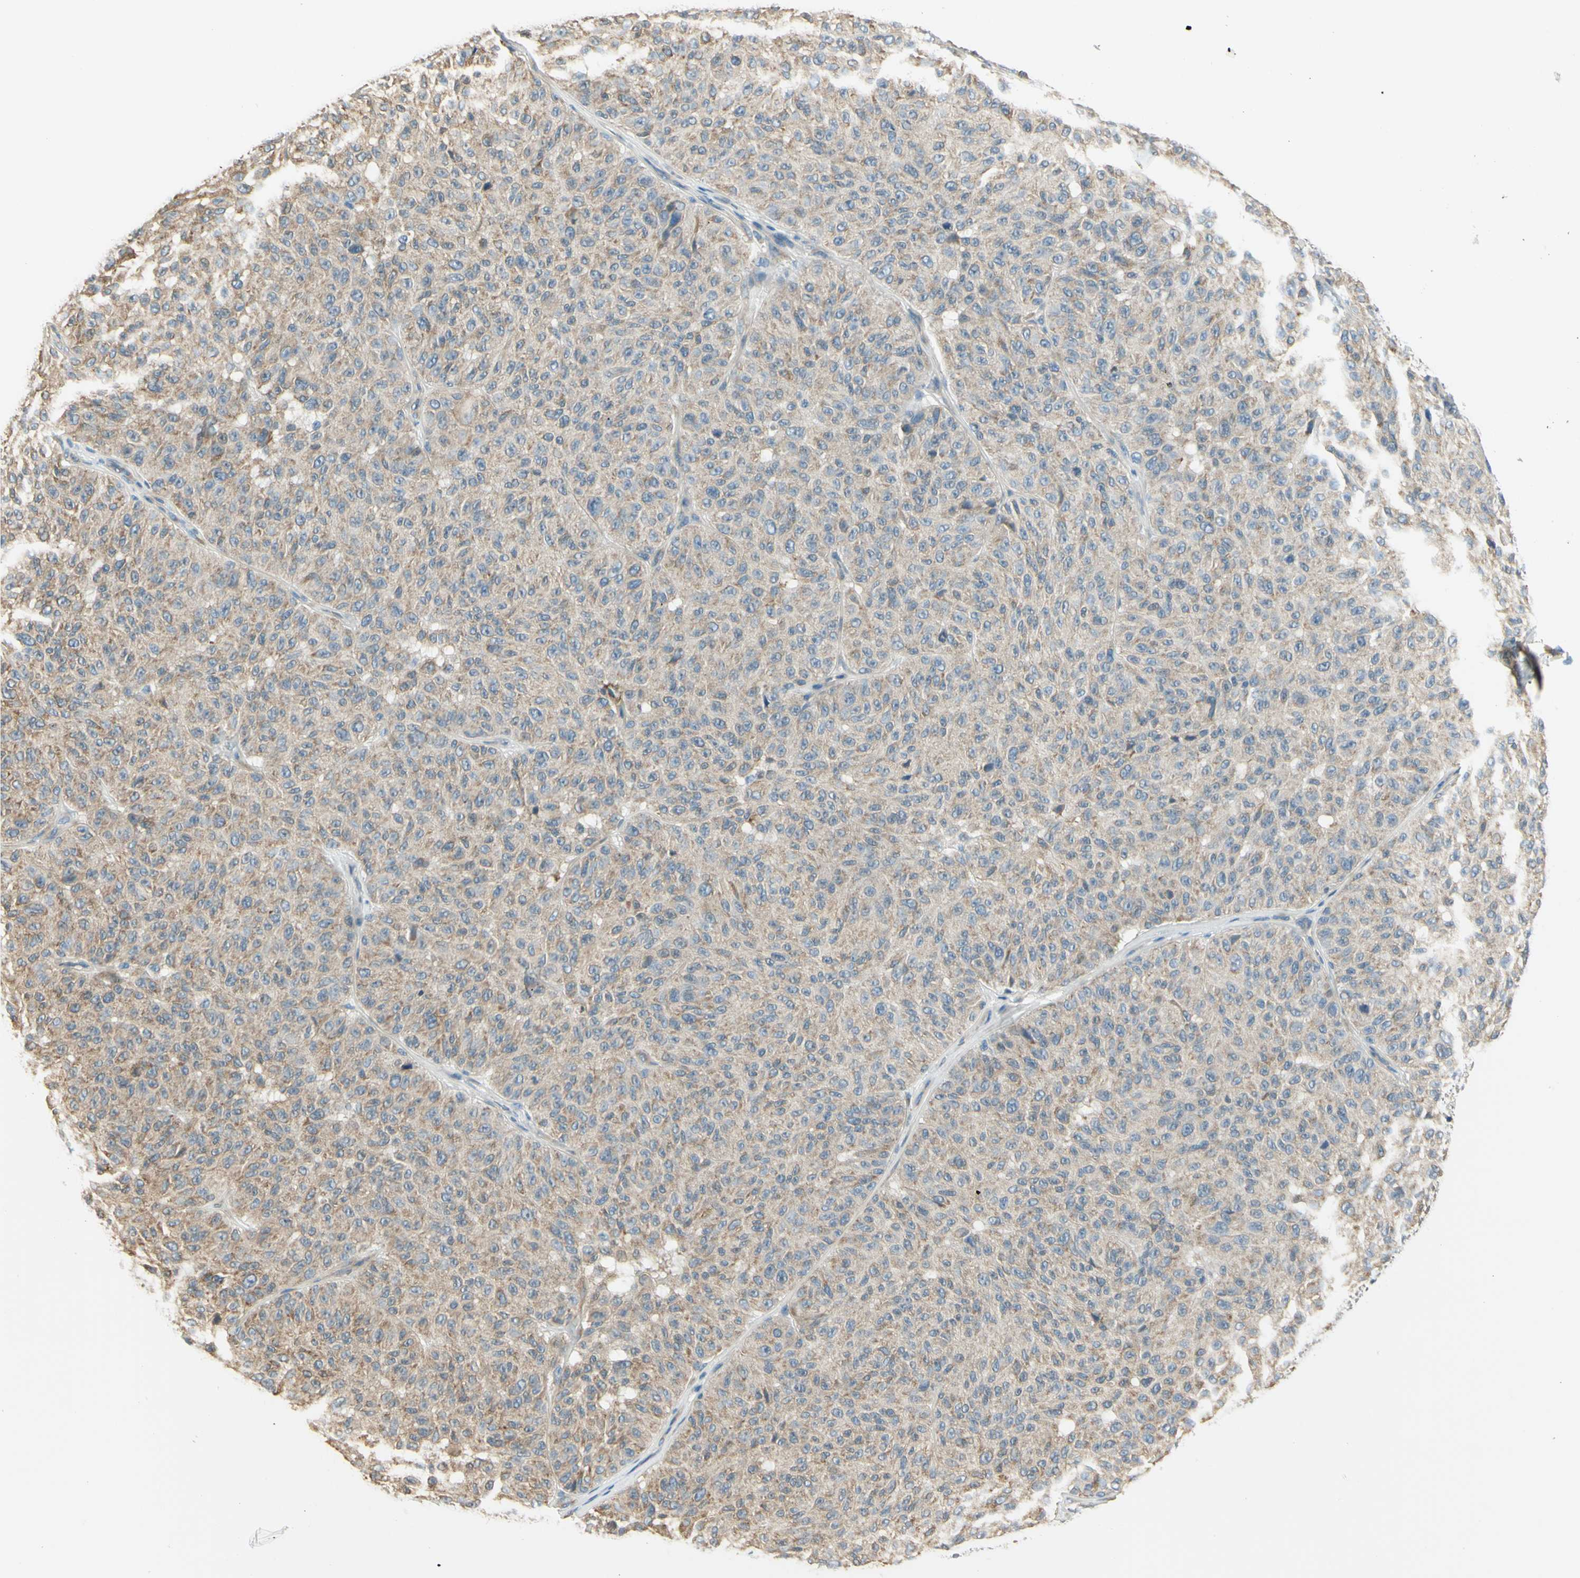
{"staining": {"intensity": "weak", "quantity": "25%-75%", "location": "cytoplasmic/membranous"}, "tissue": "melanoma", "cell_type": "Tumor cells", "image_type": "cancer", "snomed": [{"axis": "morphology", "description": "Malignant melanoma, NOS"}, {"axis": "topography", "description": "Skin"}], "caption": "IHC of human malignant melanoma shows low levels of weak cytoplasmic/membranous positivity in about 25%-75% of tumor cells.", "gene": "IGDCC4", "patient": {"sex": "female", "age": 46}}